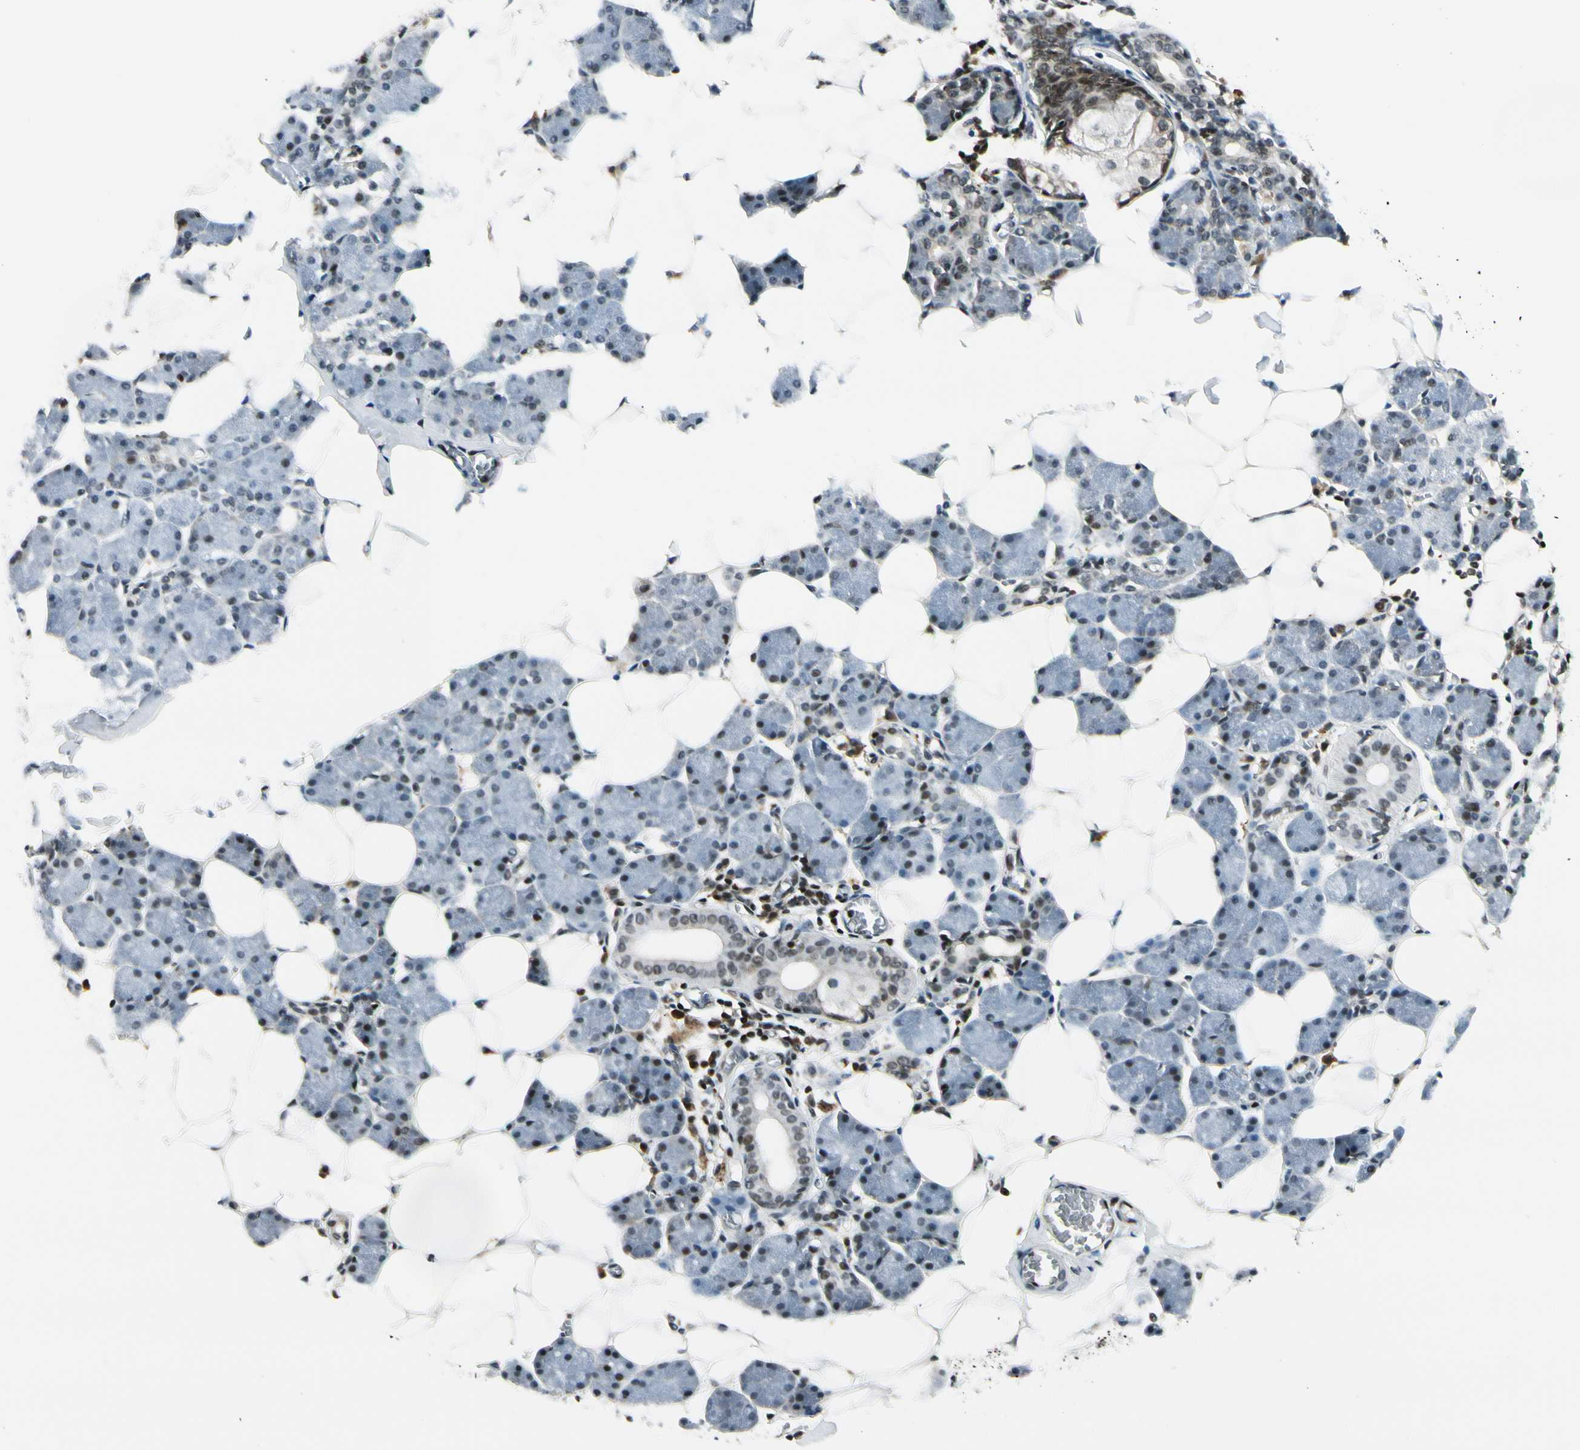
{"staining": {"intensity": "strong", "quantity": "<25%", "location": "nuclear"}, "tissue": "salivary gland", "cell_type": "Glandular cells", "image_type": "normal", "snomed": [{"axis": "morphology", "description": "Normal tissue, NOS"}, {"axis": "morphology", "description": "Adenoma, NOS"}, {"axis": "topography", "description": "Salivary gland"}], "caption": "The histopathology image shows staining of benign salivary gland, revealing strong nuclear protein positivity (brown color) within glandular cells. The protein of interest is stained brown, and the nuclei are stained in blue (DAB IHC with brightfield microscopy, high magnification).", "gene": "DAXX", "patient": {"sex": "female", "age": 32}}